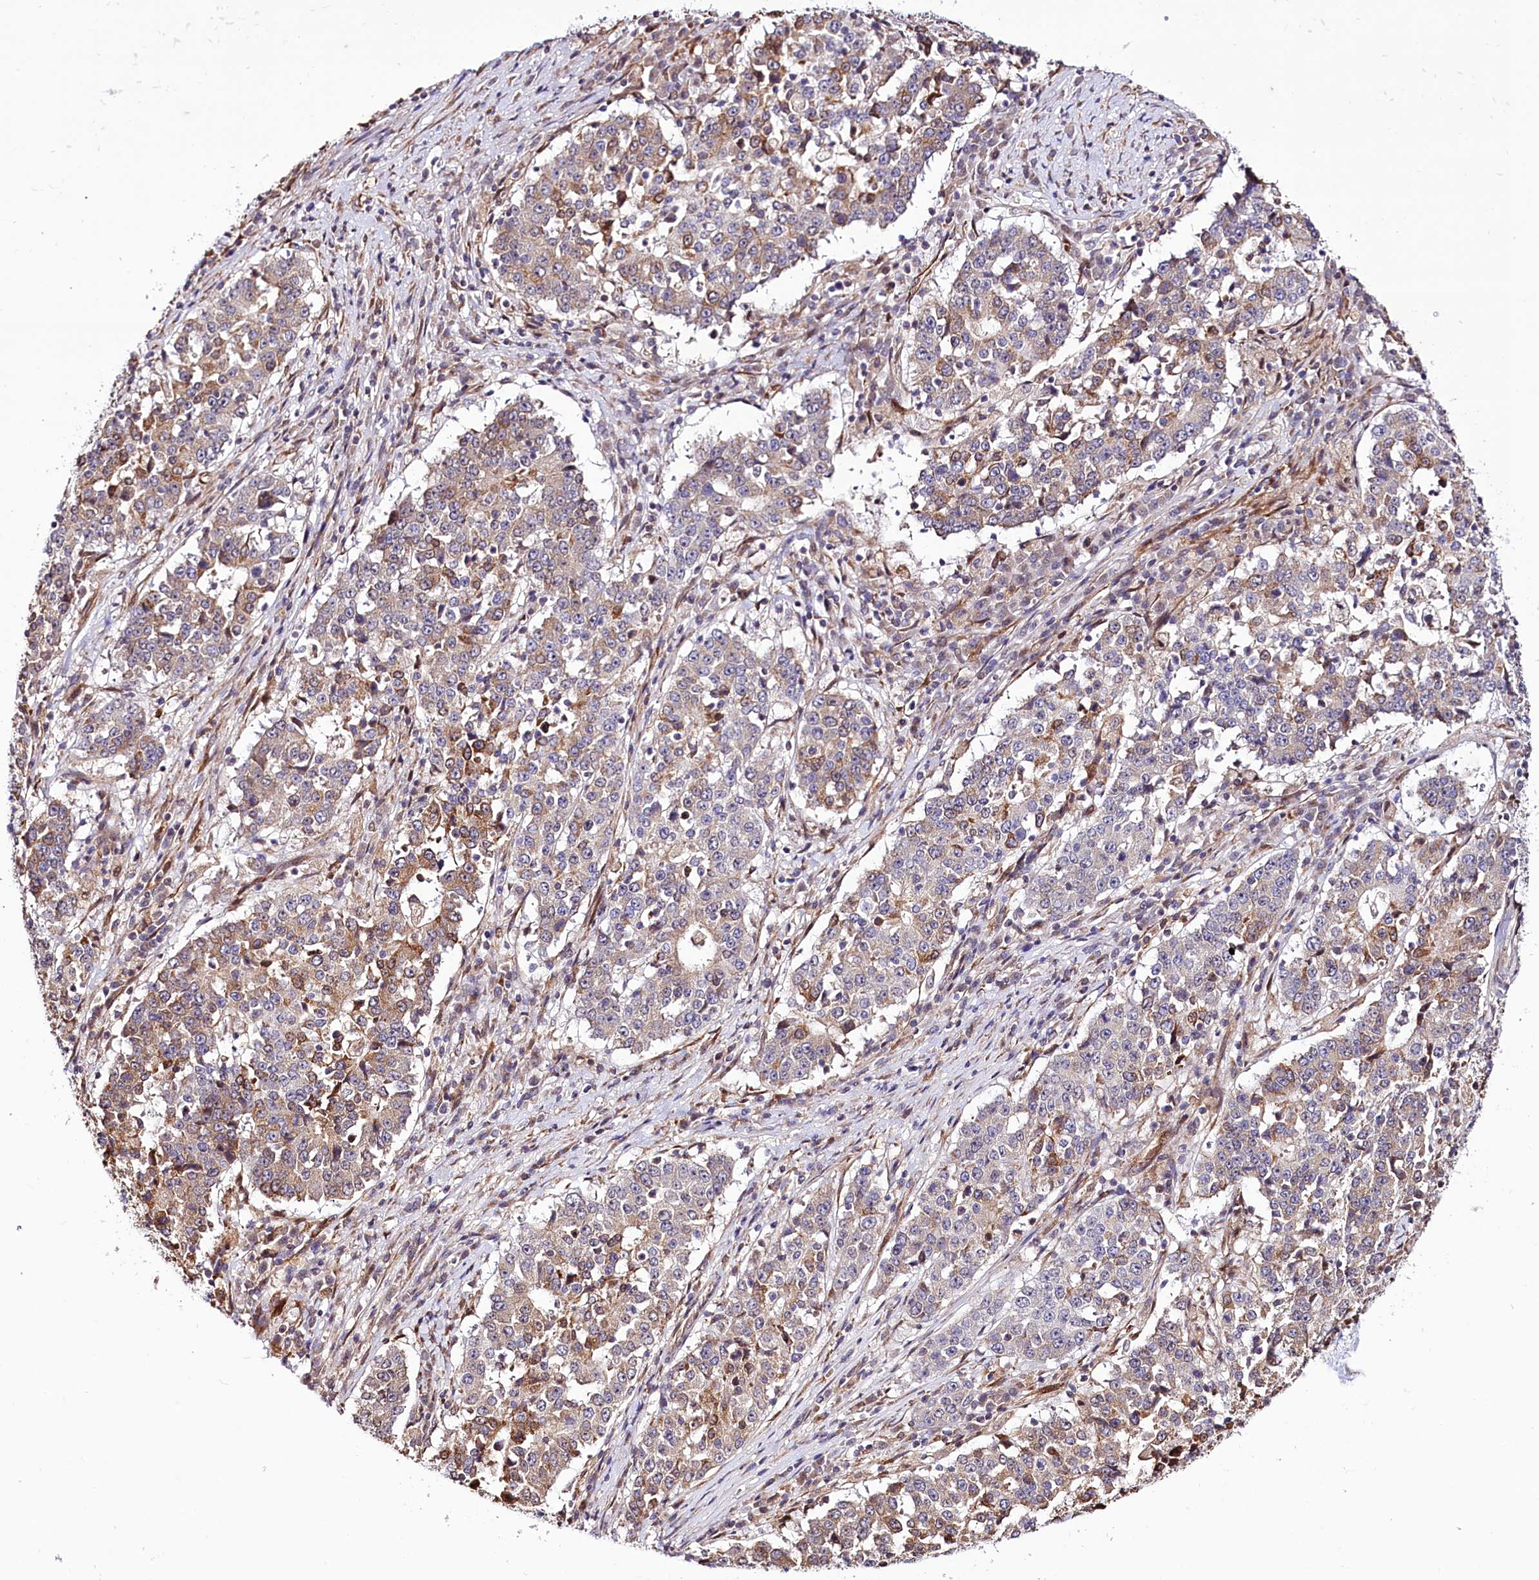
{"staining": {"intensity": "weak", "quantity": "25%-75%", "location": "cytoplasmic/membranous"}, "tissue": "stomach cancer", "cell_type": "Tumor cells", "image_type": "cancer", "snomed": [{"axis": "morphology", "description": "Adenocarcinoma, NOS"}, {"axis": "topography", "description": "Stomach"}], "caption": "An immunohistochemistry histopathology image of neoplastic tissue is shown. Protein staining in brown highlights weak cytoplasmic/membranous positivity in stomach cancer (adenocarcinoma) within tumor cells.", "gene": "CUTC", "patient": {"sex": "male", "age": 59}}